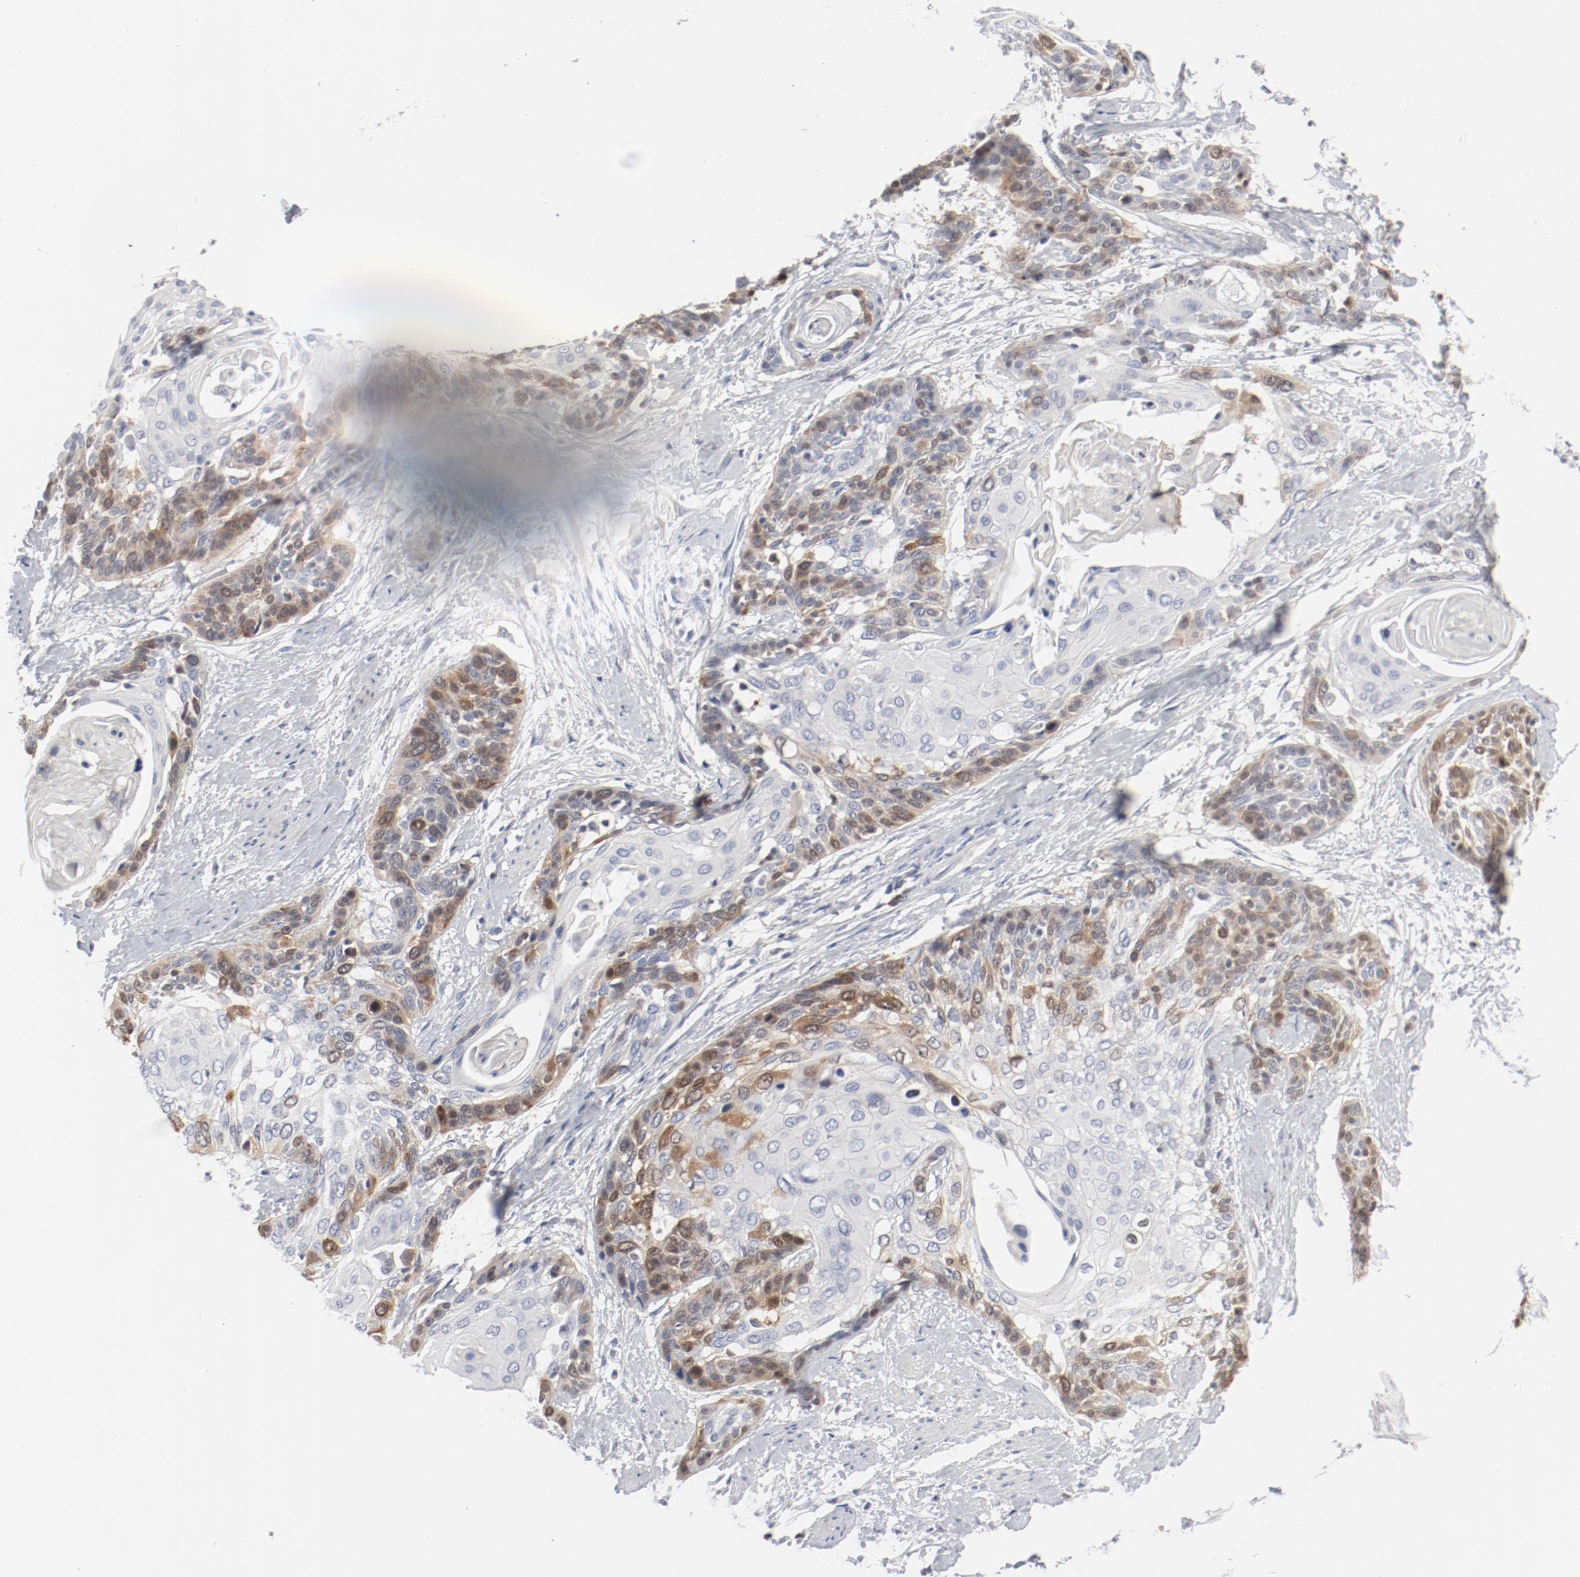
{"staining": {"intensity": "moderate", "quantity": "25%-75%", "location": "nuclear"}, "tissue": "cervical cancer", "cell_type": "Tumor cells", "image_type": "cancer", "snomed": [{"axis": "morphology", "description": "Squamous cell carcinoma, NOS"}, {"axis": "topography", "description": "Cervix"}], "caption": "The immunohistochemical stain shows moderate nuclear expression in tumor cells of cervical squamous cell carcinoma tissue. (IHC, brightfield microscopy, high magnification).", "gene": "CDK1", "patient": {"sex": "female", "age": 57}}